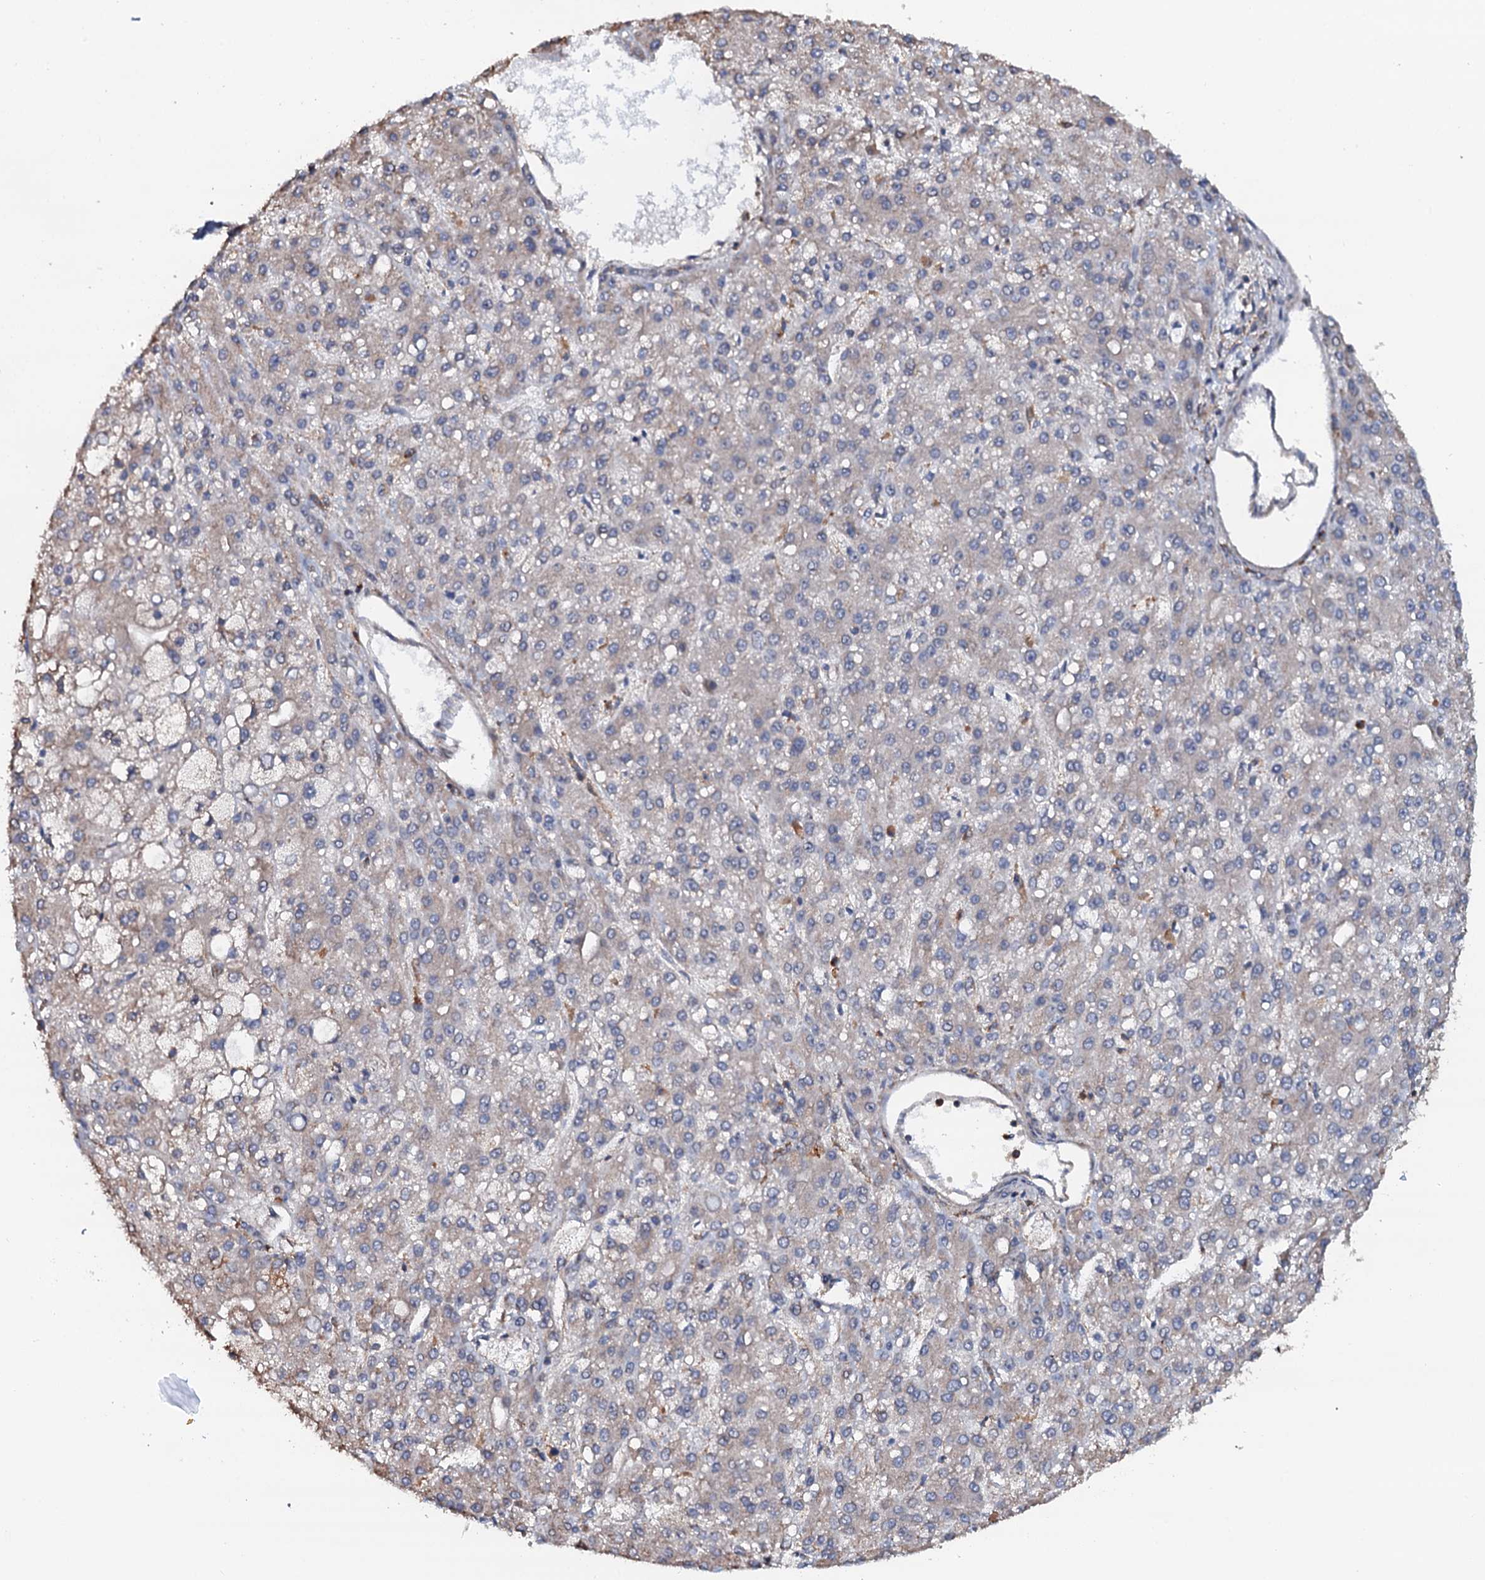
{"staining": {"intensity": "weak", "quantity": "25%-75%", "location": "cytoplasmic/membranous"}, "tissue": "liver cancer", "cell_type": "Tumor cells", "image_type": "cancer", "snomed": [{"axis": "morphology", "description": "Carcinoma, Hepatocellular, NOS"}, {"axis": "topography", "description": "Liver"}], "caption": "About 25%-75% of tumor cells in human liver hepatocellular carcinoma show weak cytoplasmic/membranous protein expression as visualized by brown immunohistochemical staining.", "gene": "VAMP8", "patient": {"sex": "male", "age": 67}}